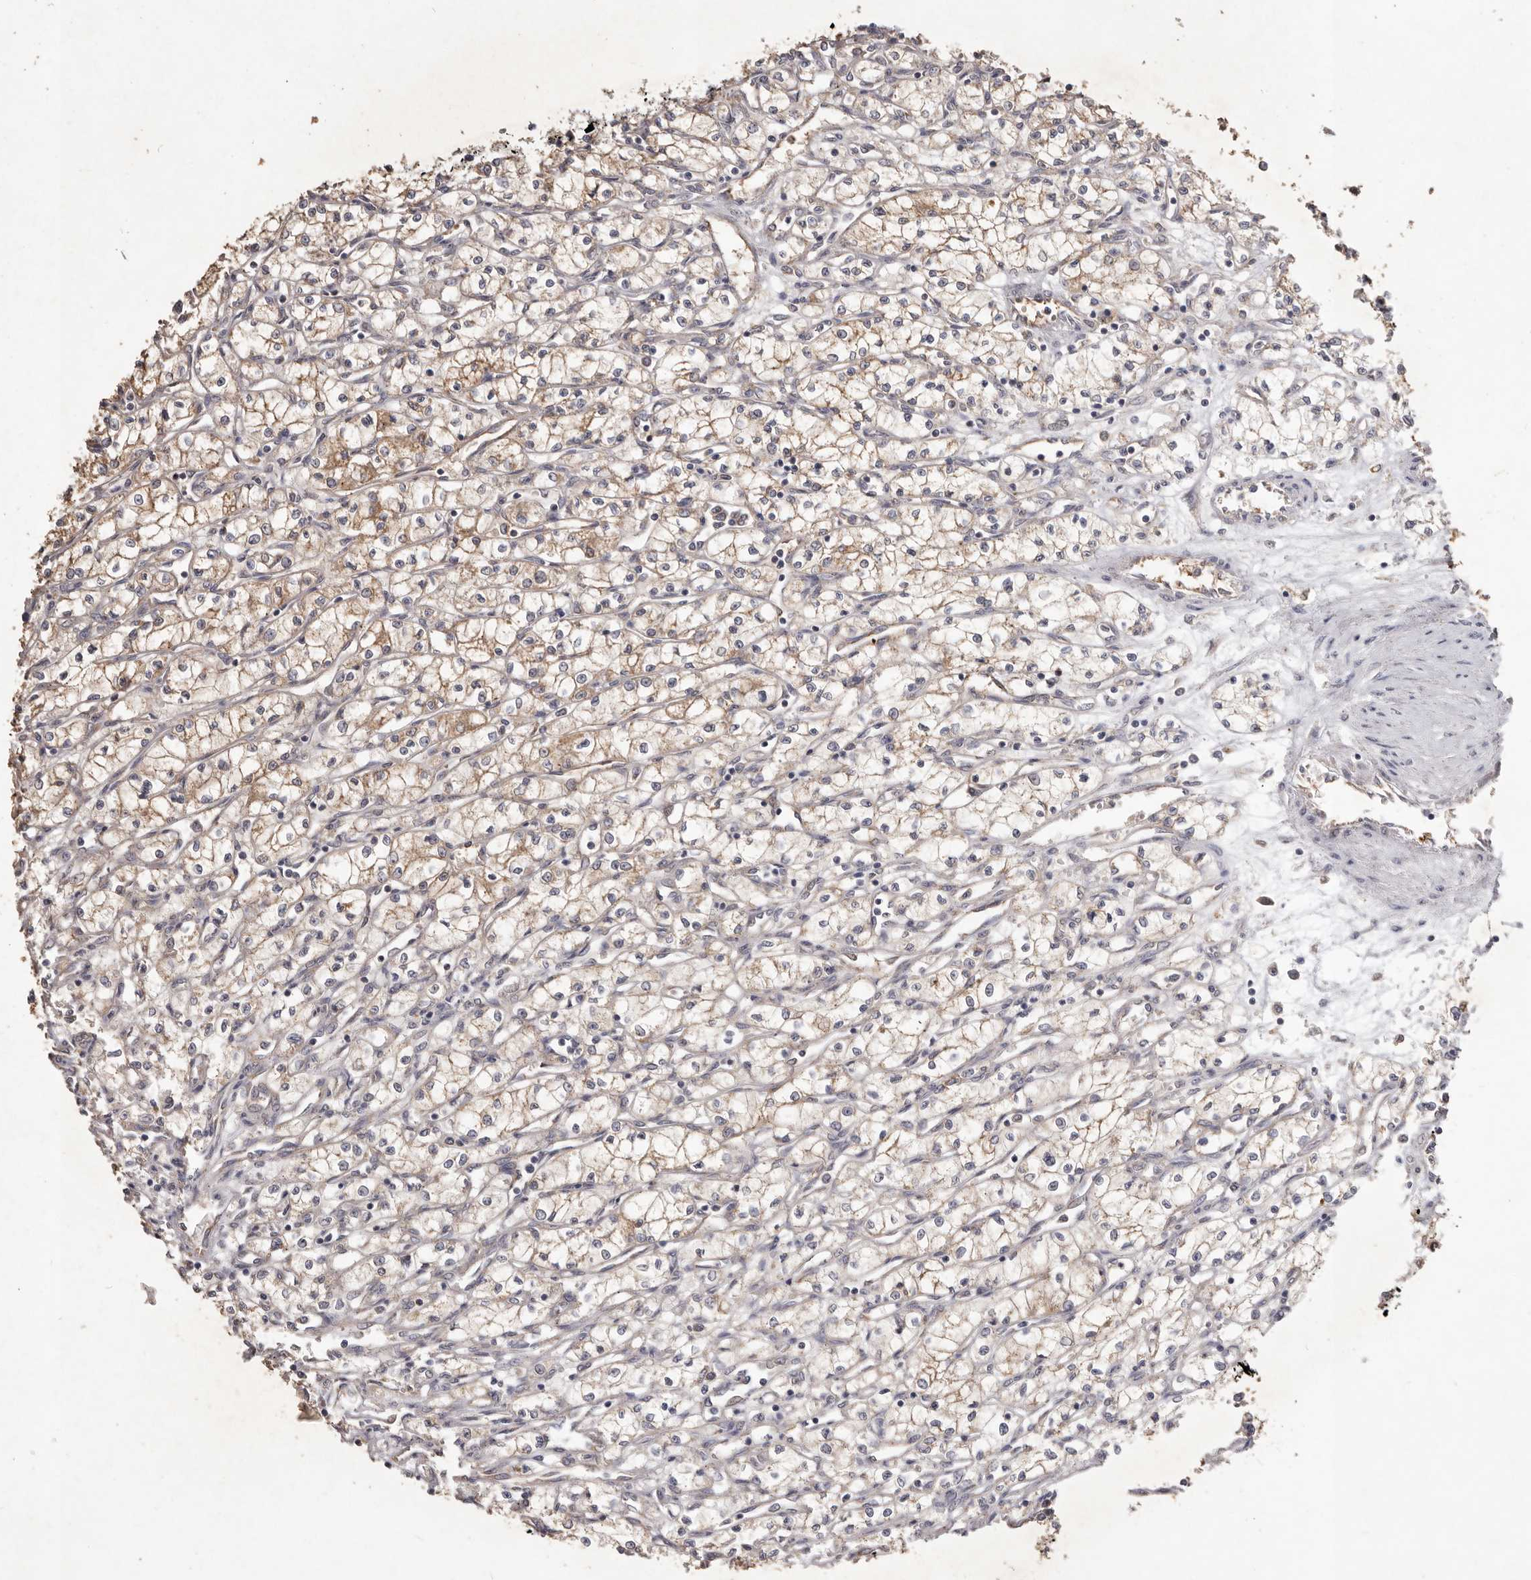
{"staining": {"intensity": "moderate", "quantity": ">75%", "location": "cytoplasmic/membranous"}, "tissue": "renal cancer", "cell_type": "Tumor cells", "image_type": "cancer", "snomed": [{"axis": "morphology", "description": "Adenocarcinoma, NOS"}, {"axis": "topography", "description": "Kidney"}], "caption": "This is an image of IHC staining of renal cancer (adenocarcinoma), which shows moderate positivity in the cytoplasmic/membranous of tumor cells.", "gene": "WDR77", "patient": {"sex": "male", "age": 59}}